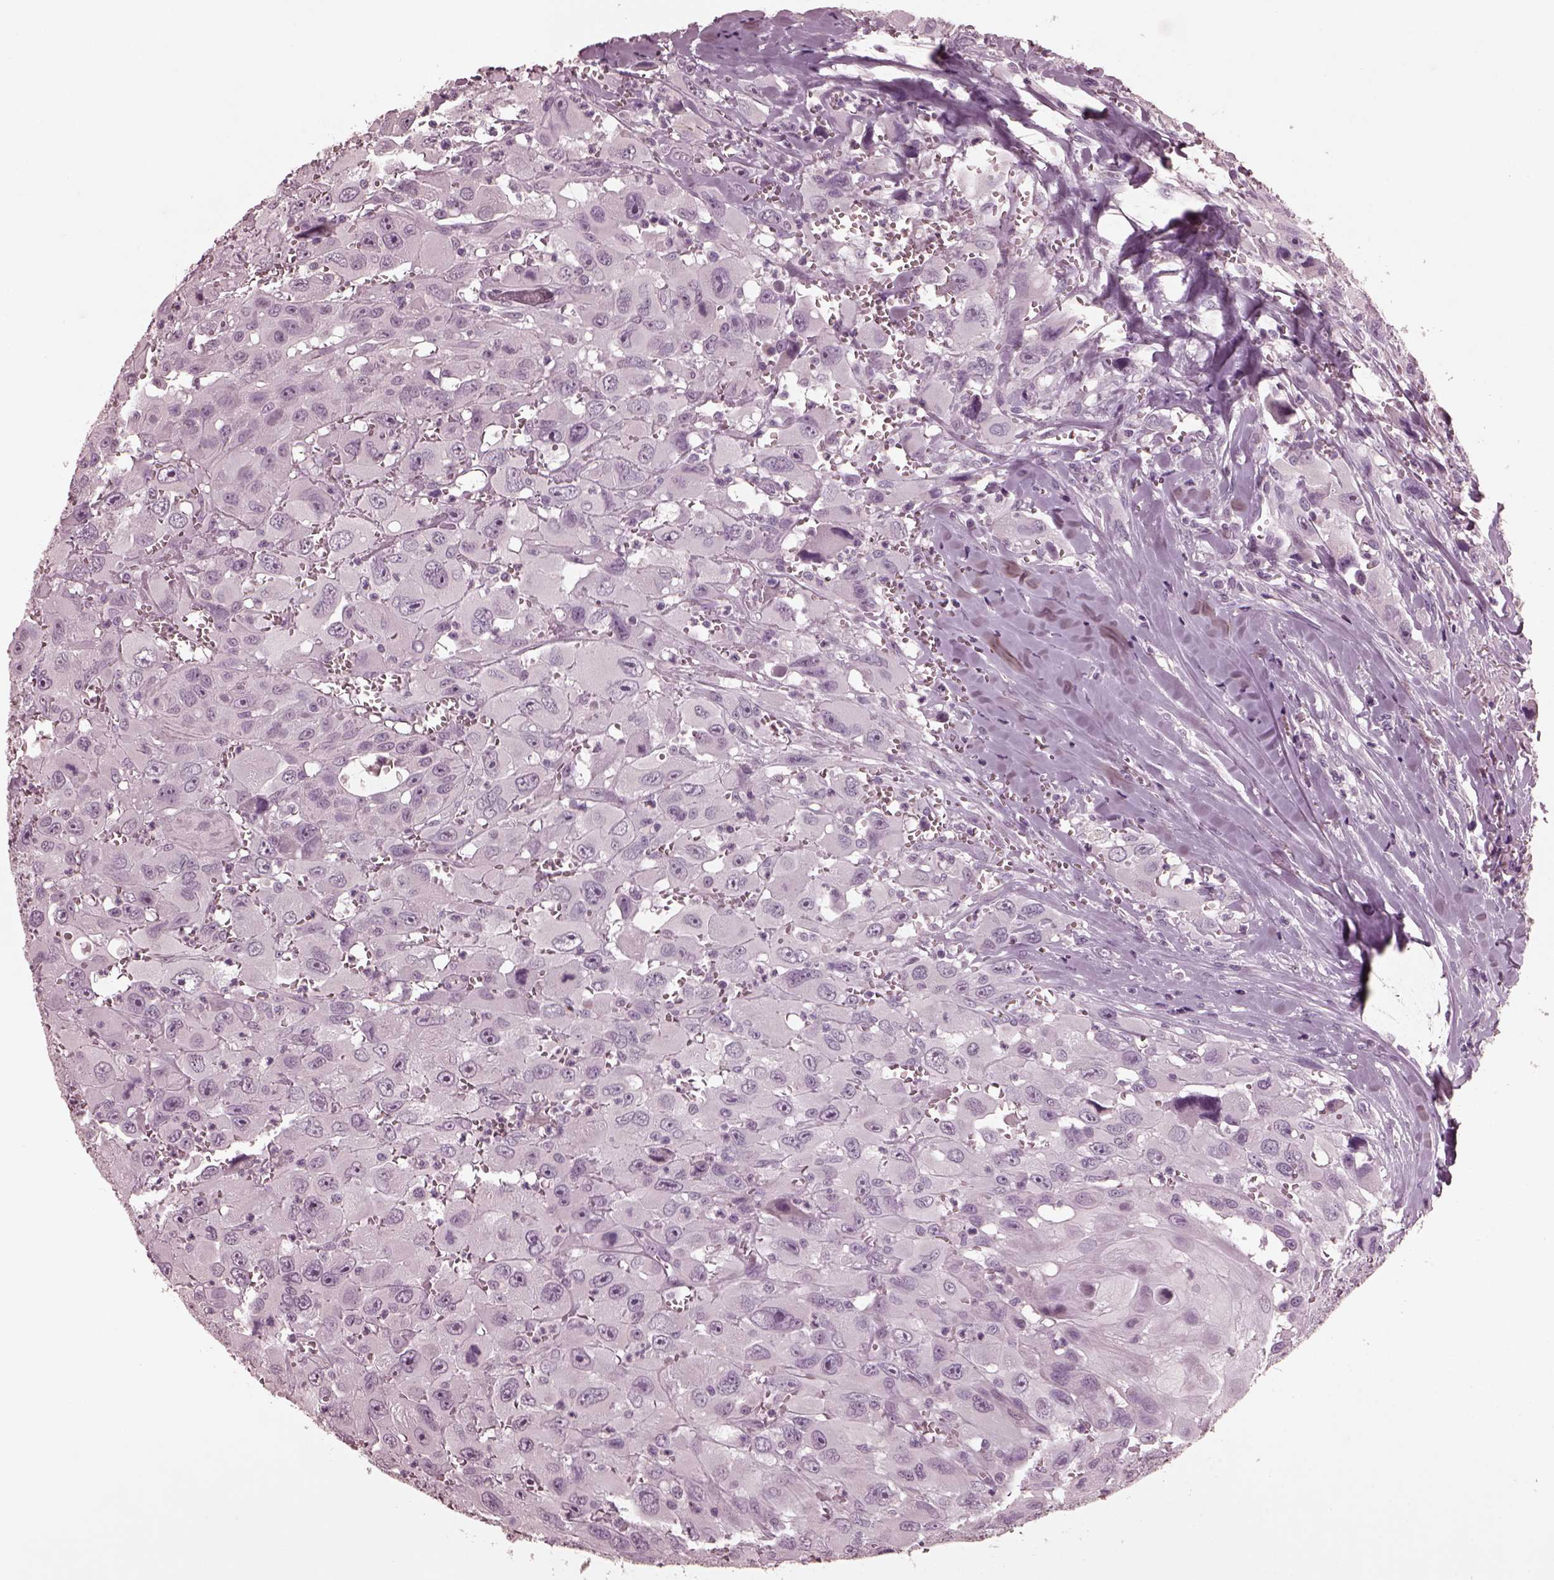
{"staining": {"intensity": "negative", "quantity": "none", "location": "none"}, "tissue": "head and neck cancer", "cell_type": "Tumor cells", "image_type": "cancer", "snomed": [{"axis": "morphology", "description": "Squamous cell carcinoma, NOS"}, {"axis": "morphology", "description": "Squamous cell carcinoma, metastatic, NOS"}, {"axis": "topography", "description": "Oral tissue"}, {"axis": "topography", "description": "Head-Neck"}], "caption": "DAB (3,3'-diaminobenzidine) immunohistochemical staining of head and neck cancer (metastatic squamous cell carcinoma) demonstrates no significant positivity in tumor cells.", "gene": "CGA", "patient": {"sex": "female", "age": 85}}